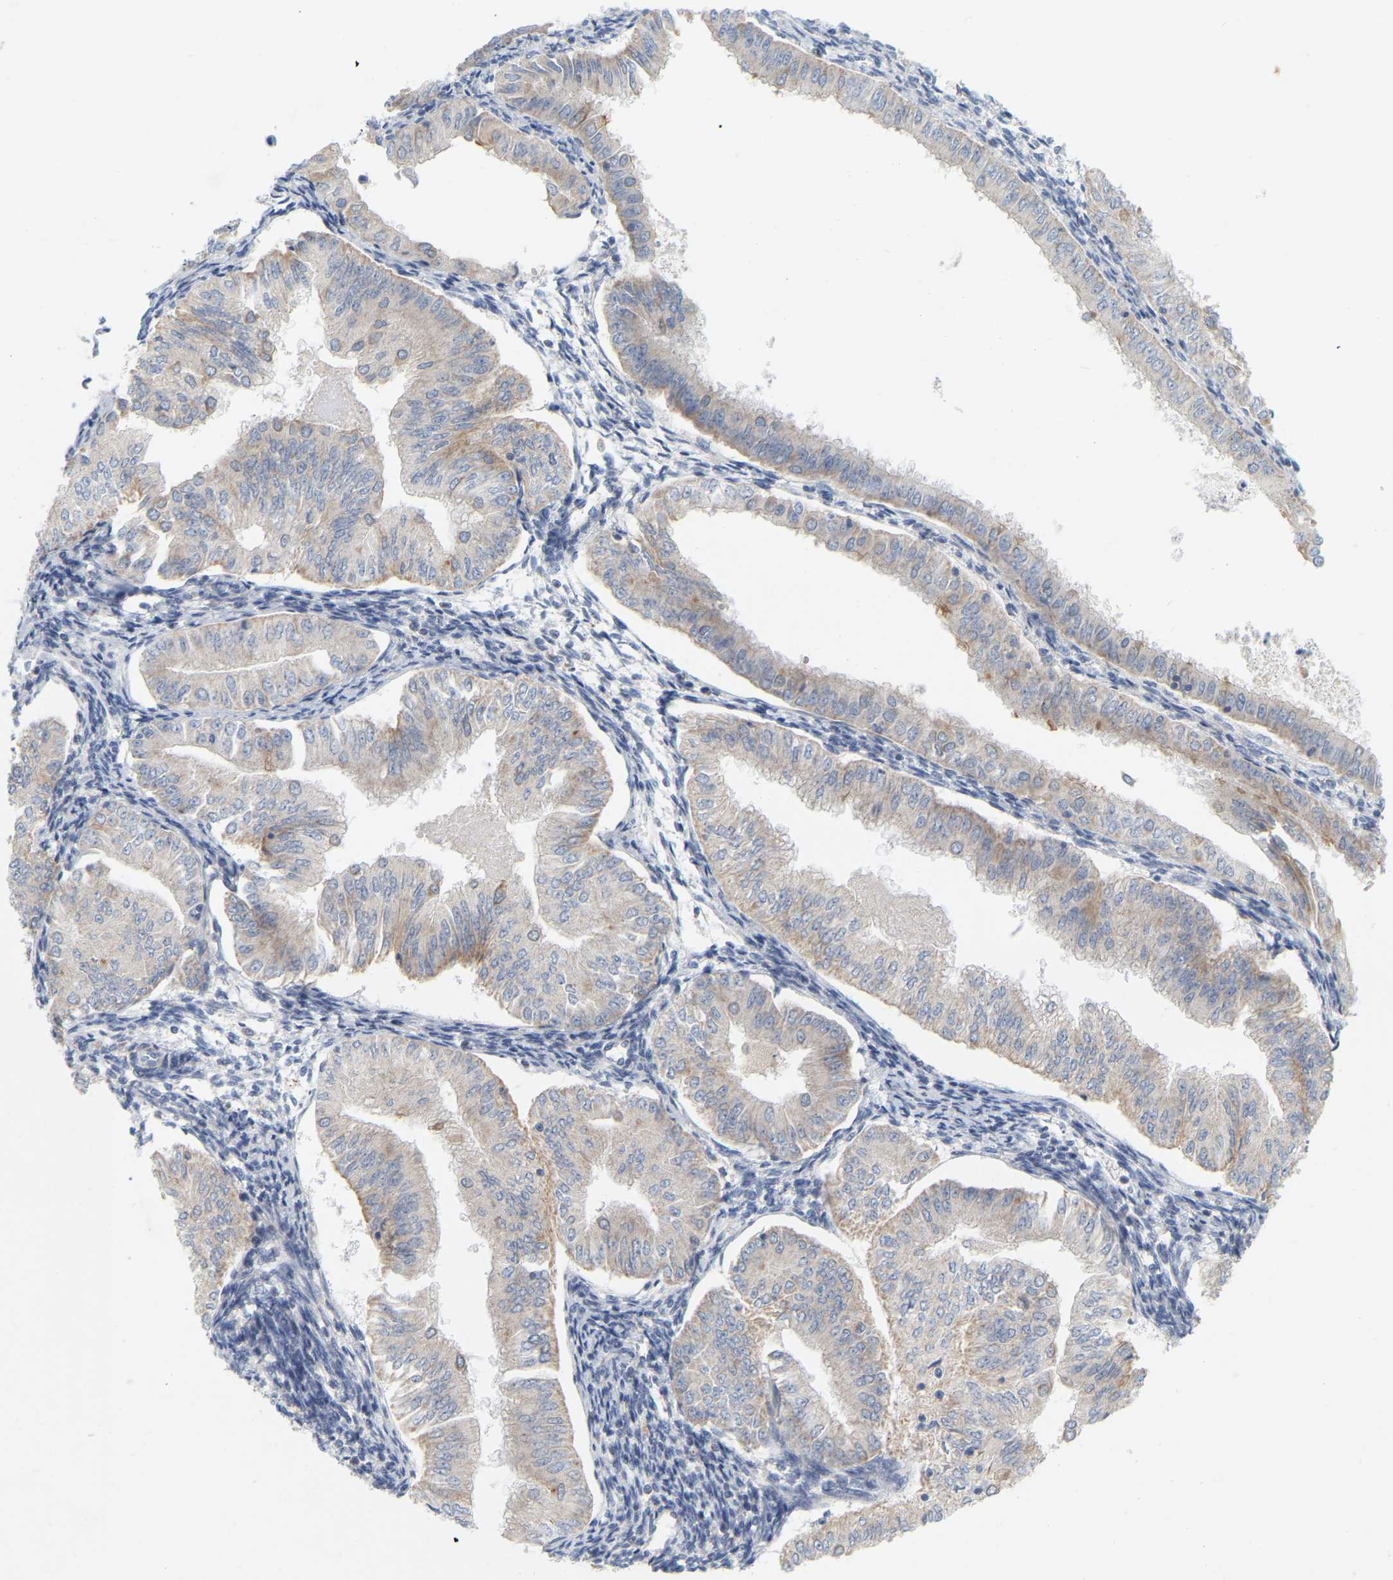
{"staining": {"intensity": "weak", "quantity": ">75%", "location": "cytoplasmic/membranous"}, "tissue": "endometrial cancer", "cell_type": "Tumor cells", "image_type": "cancer", "snomed": [{"axis": "morphology", "description": "Normal tissue, NOS"}, {"axis": "morphology", "description": "Adenocarcinoma, NOS"}, {"axis": "topography", "description": "Endometrium"}], "caption": "An IHC photomicrograph of neoplastic tissue is shown. Protein staining in brown highlights weak cytoplasmic/membranous positivity in endometrial cancer (adenocarcinoma) within tumor cells.", "gene": "MINDY4", "patient": {"sex": "female", "age": 53}}